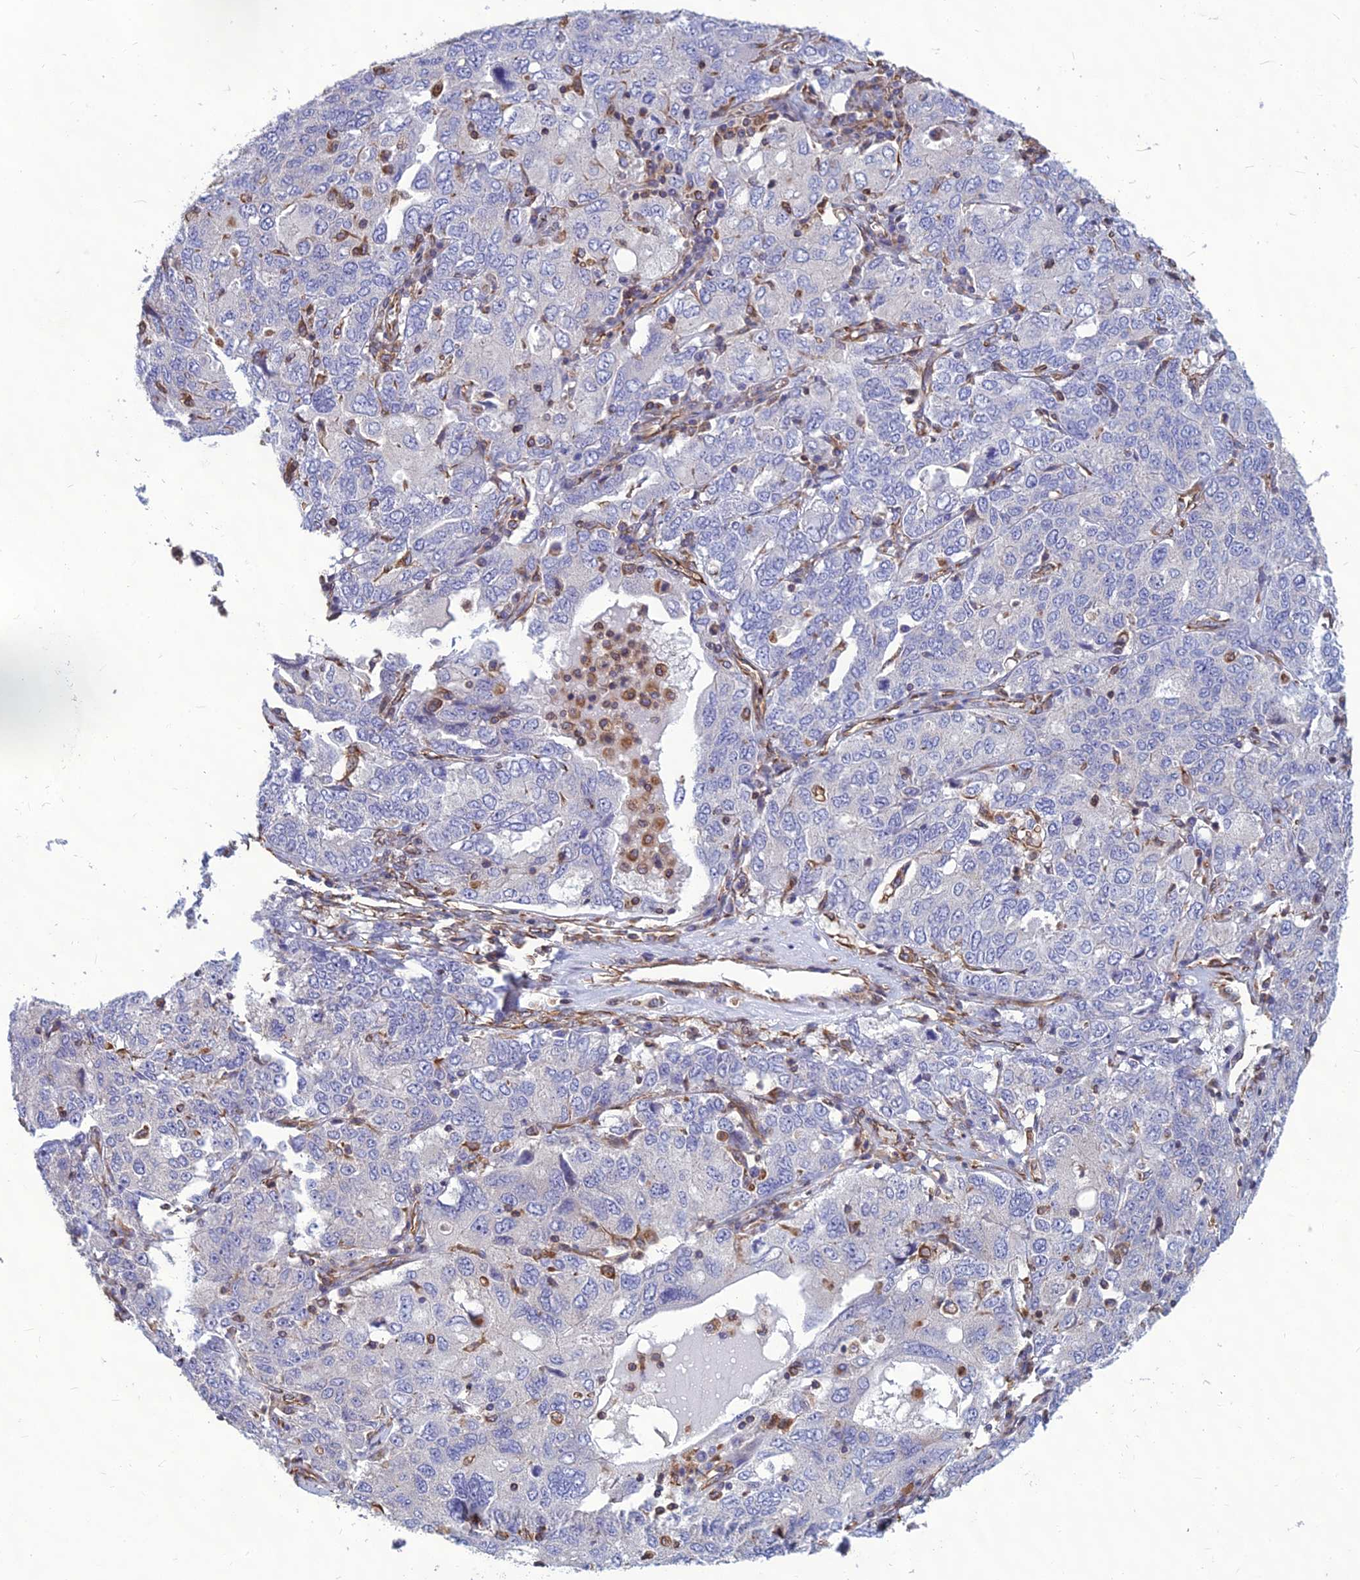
{"staining": {"intensity": "negative", "quantity": "none", "location": "none"}, "tissue": "ovarian cancer", "cell_type": "Tumor cells", "image_type": "cancer", "snomed": [{"axis": "morphology", "description": "Carcinoma, endometroid"}, {"axis": "topography", "description": "Ovary"}], "caption": "Tumor cells show no significant expression in endometroid carcinoma (ovarian).", "gene": "PSMD11", "patient": {"sex": "female", "age": 62}}